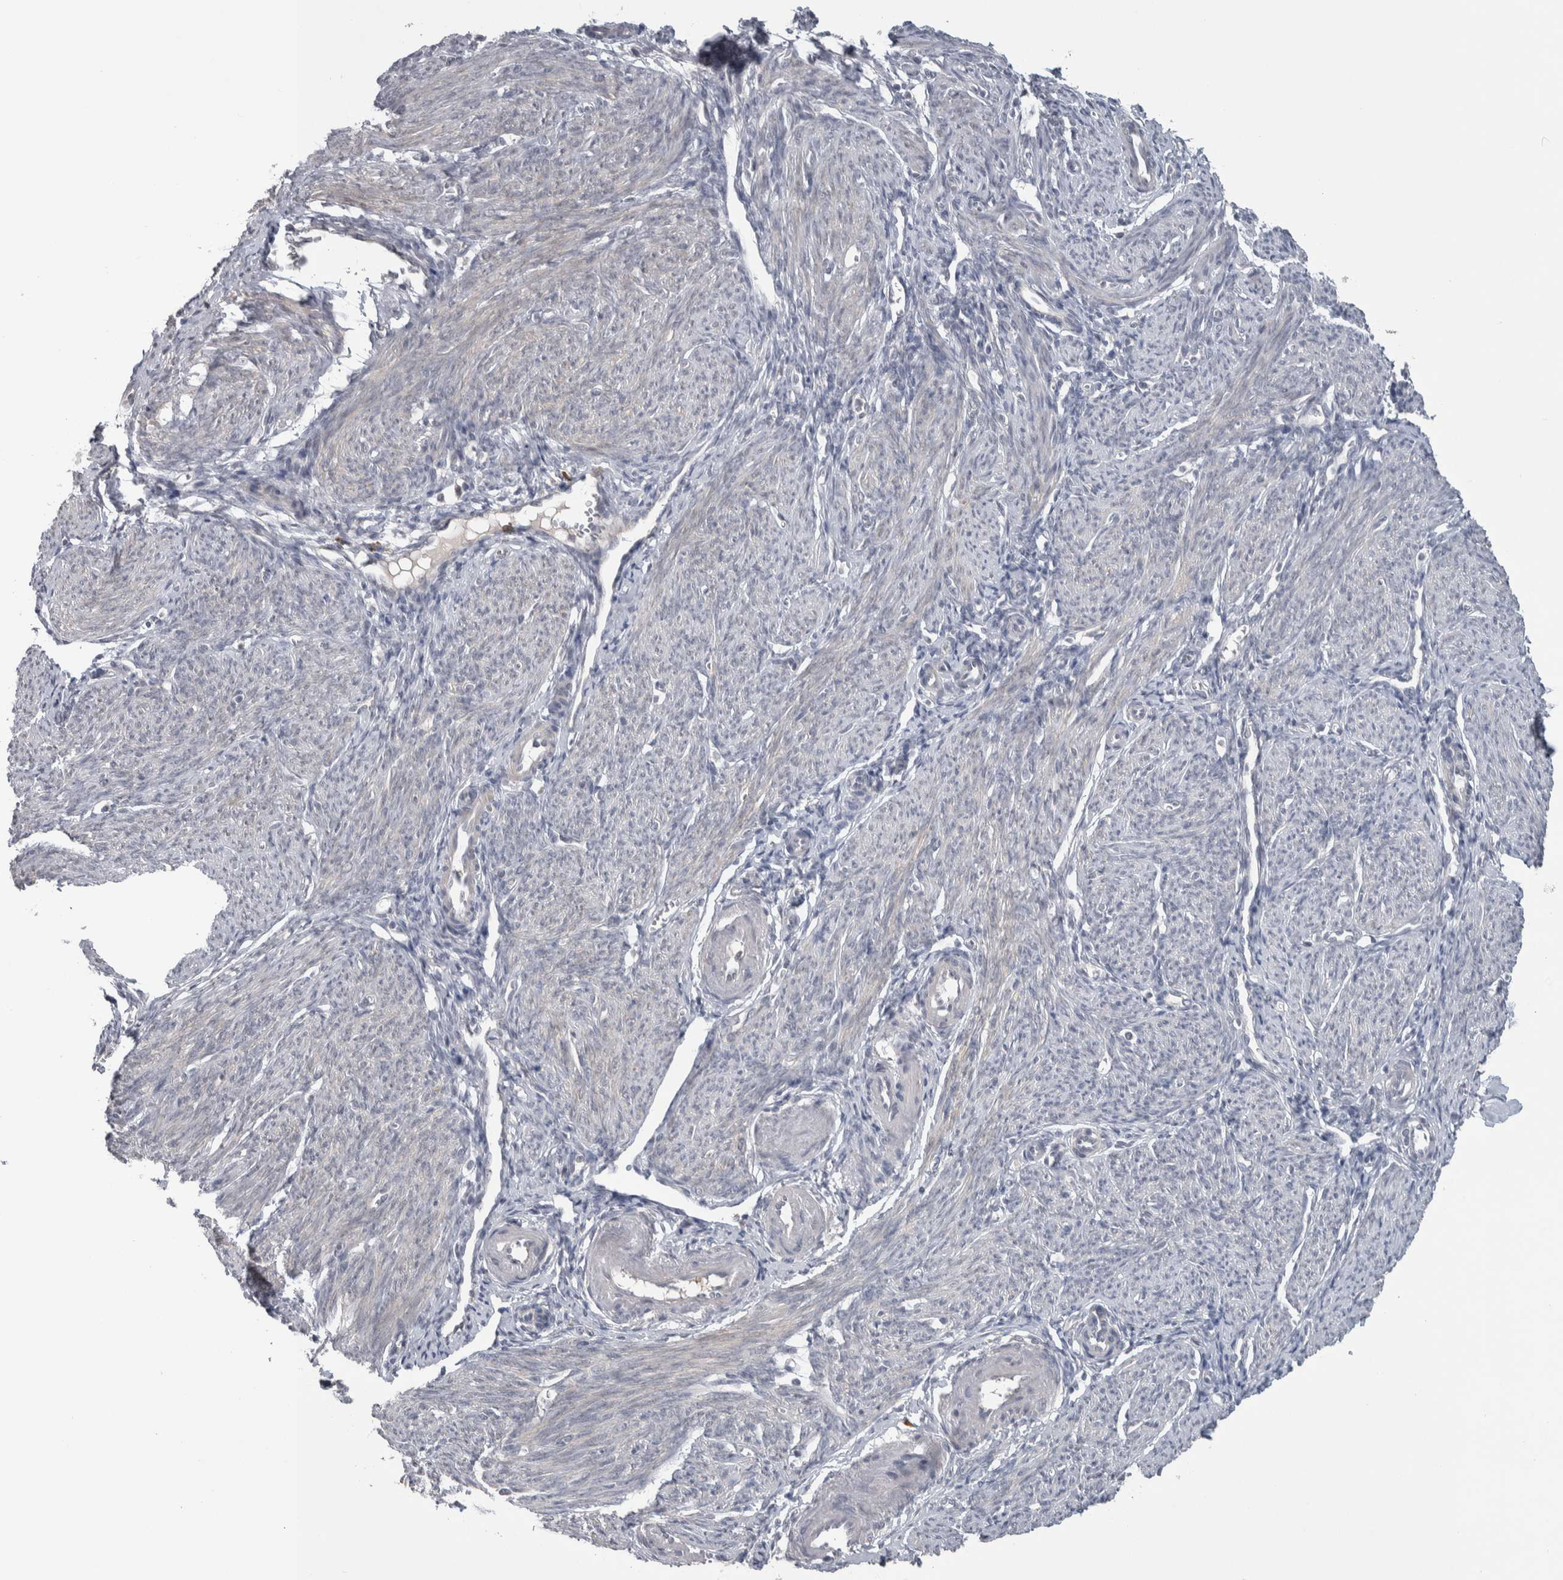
{"staining": {"intensity": "weak", "quantity": "25%-75%", "location": "cytoplasmic/membranous"}, "tissue": "endometrium", "cell_type": "Cells in endometrial stroma", "image_type": "normal", "snomed": [{"axis": "morphology", "description": "Normal tissue, NOS"}, {"axis": "morphology", "description": "Adenocarcinoma, NOS"}, {"axis": "topography", "description": "Endometrium"}], "caption": "About 25%-75% of cells in endometrial stroma in unremarkable human endometrium reveal weak cytoplasmic/membranous protein expression as visualized by brown immunohistochemical staining.", "gene": "CUL2", "patient": {"sex": "female", "age": 57}}